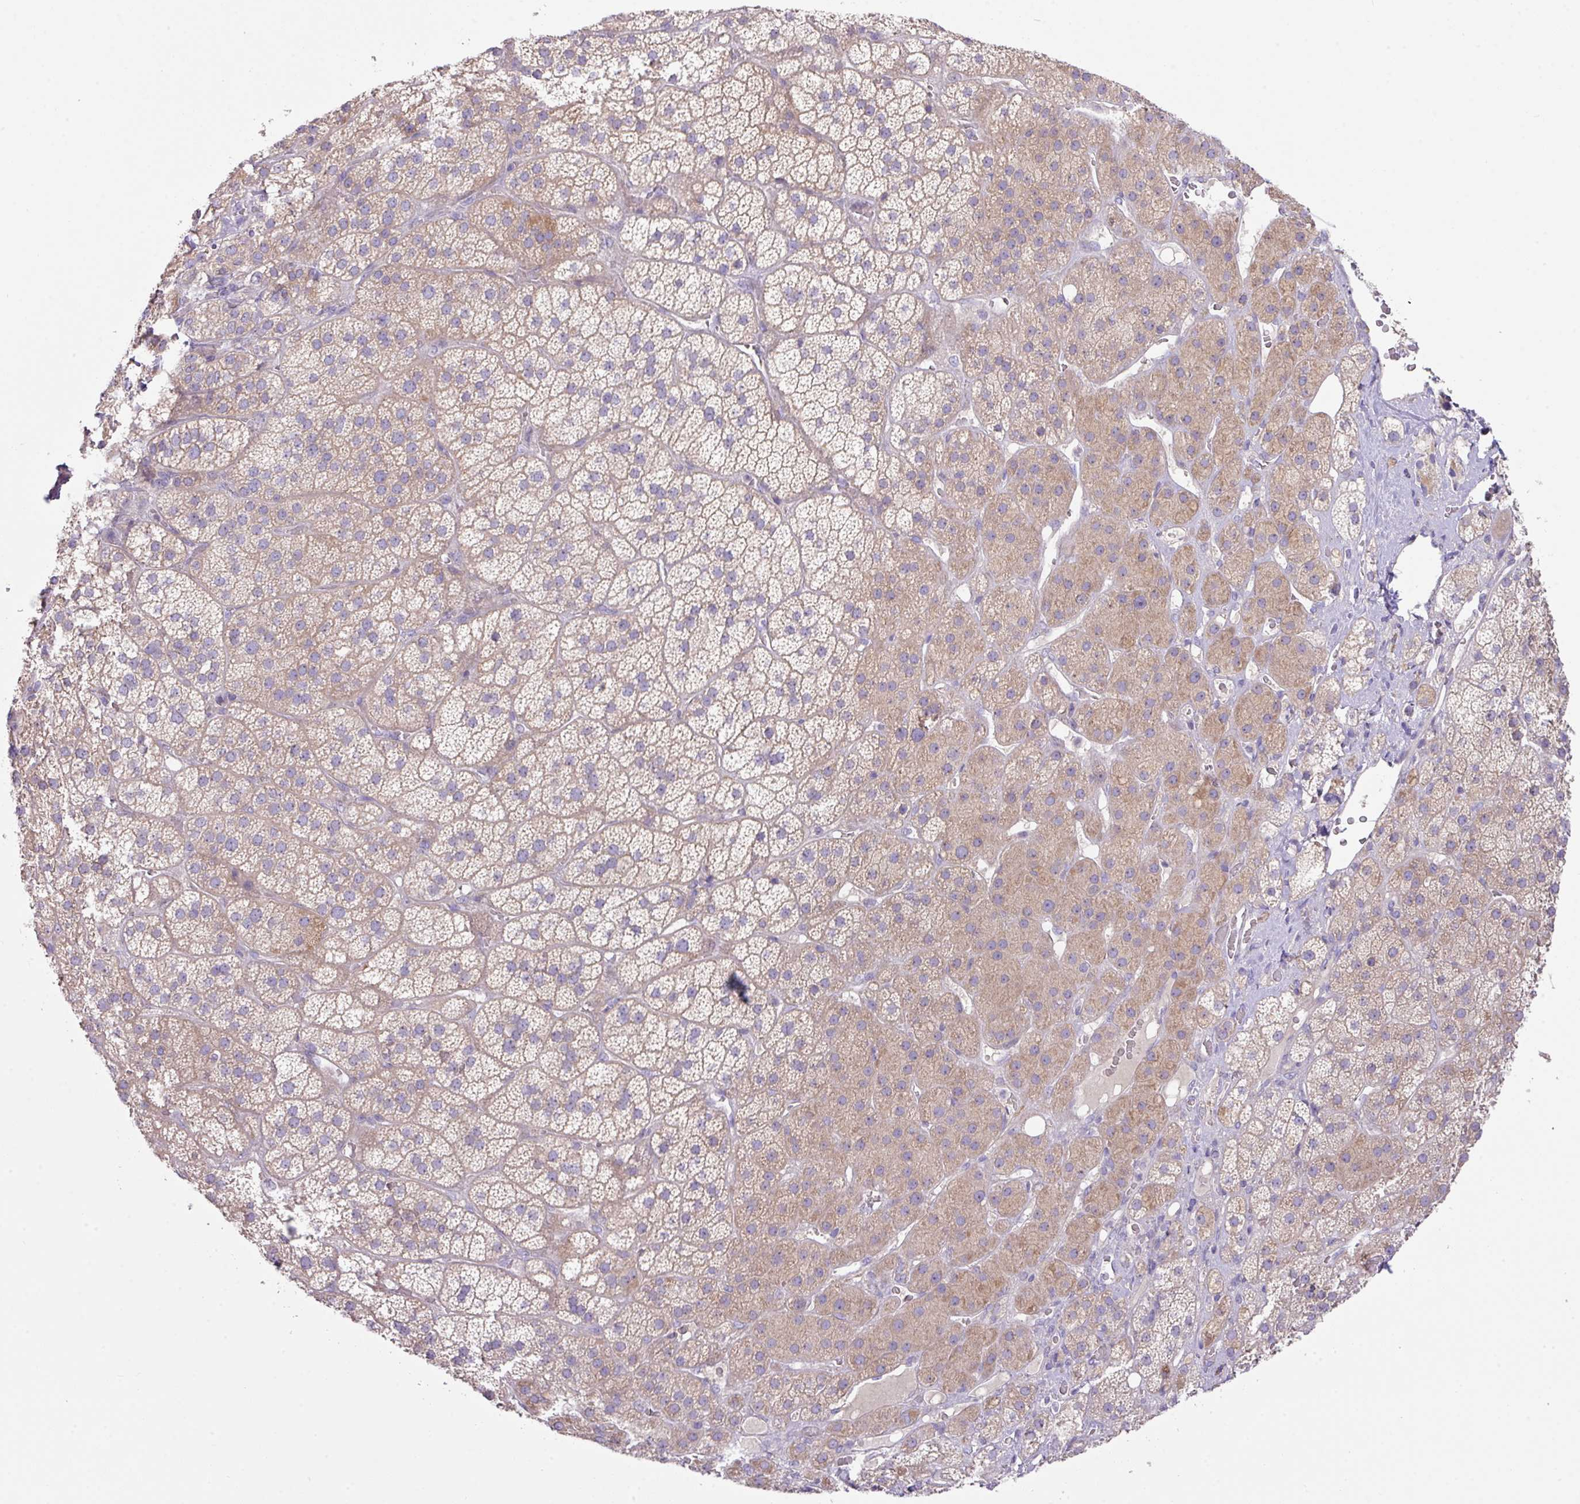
{"staining": {"intensity": "moderate", "quantity": ">75%", "location": "cytoplasmic/membranous"}, "tissue": "adrenal gland", "cell_type": "Glandular cells", "image_type": "normal", "snomed": [{"axis": "morphology", "description": "Normal tissue, NOS"}, {"axis": "topography", "description": "Adrenal gland"}], "caption": "Adrenal gland stained with a brown dye shows moderate cytoplasmic/membranous positive expression in about >75% of glandular cells.", "gene": "ZNF394", "patient": {"sex": "male", "age": 57}}